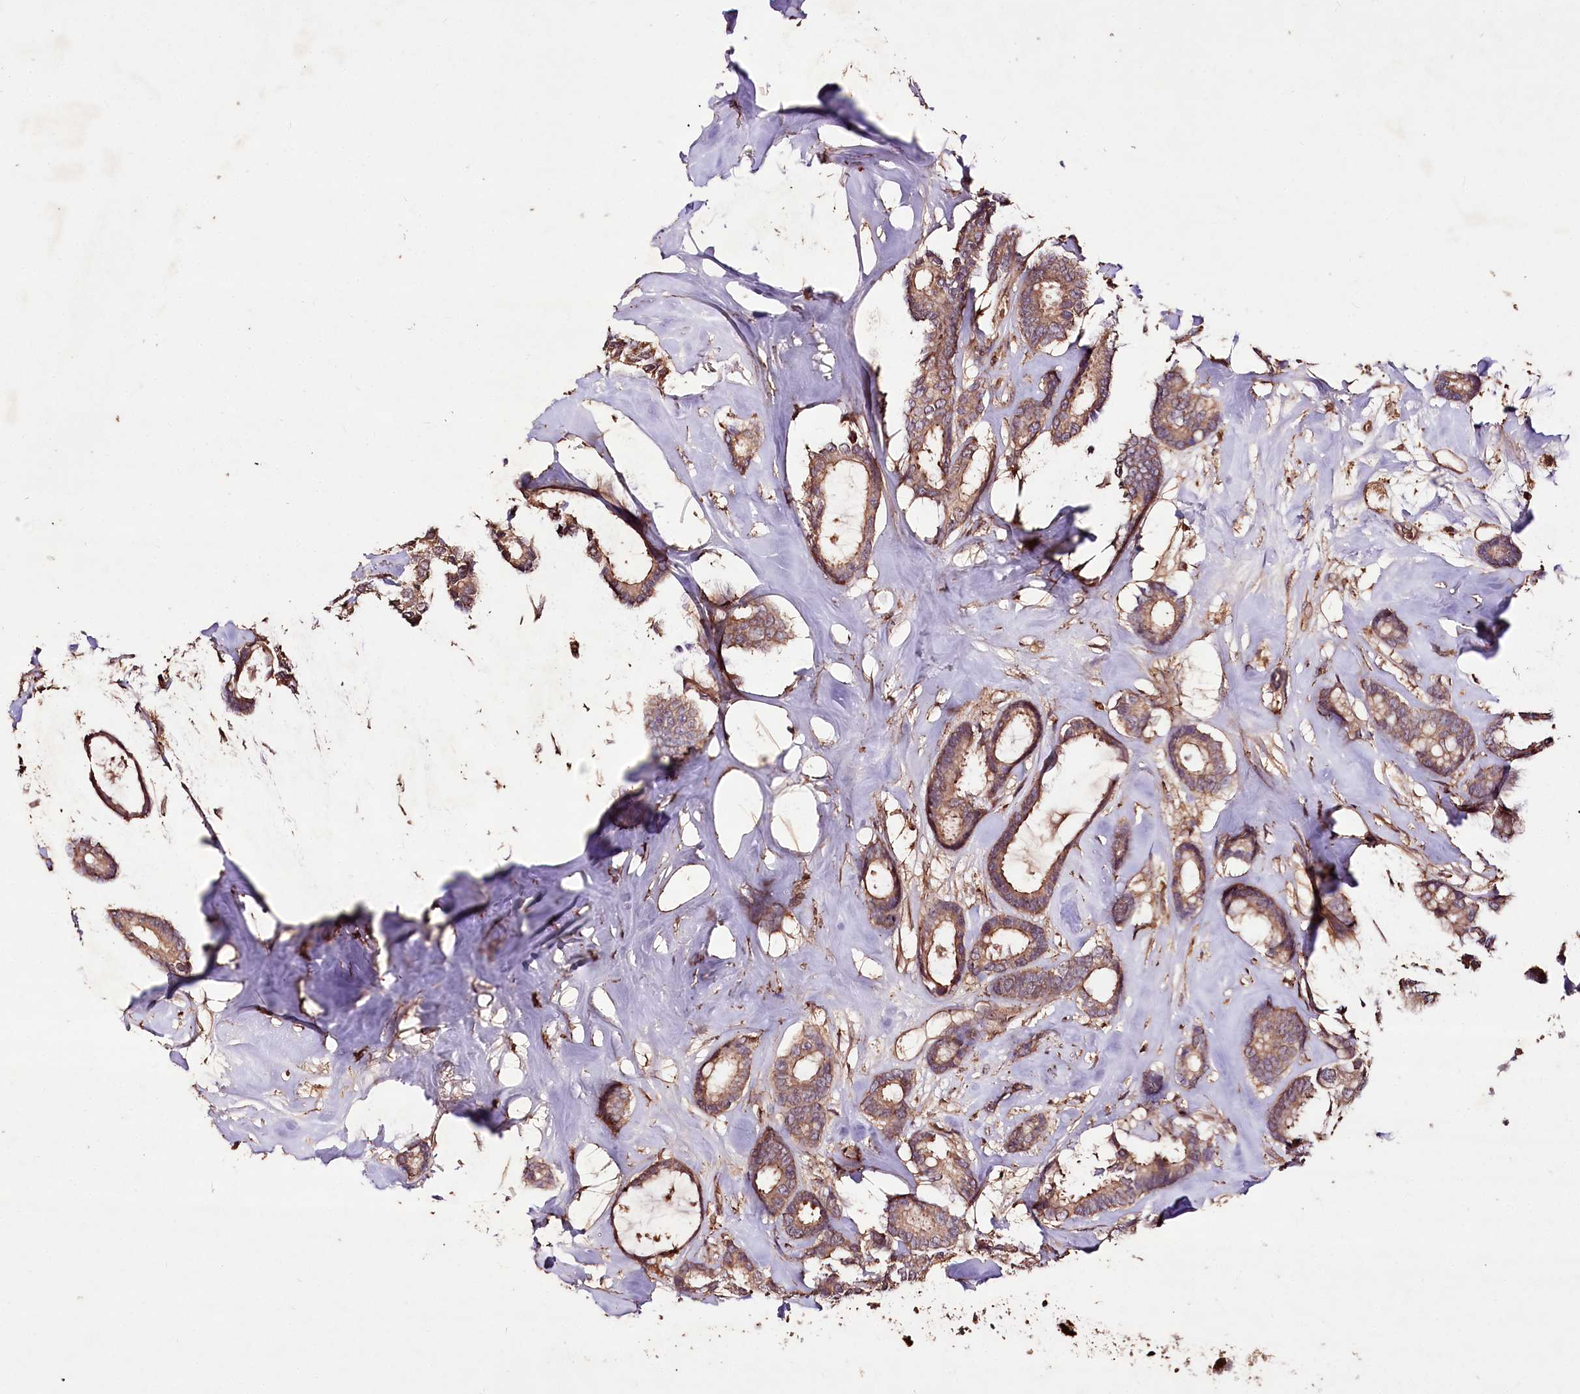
{"staining": {"intensity": "moderate", "quantity": ">75%", "location": "cytoplasmic/membranous"}, "tissue": "breast cancer", "cell_type": "Tumor cells", "image_type": "cancer", "snomed": [{"axis": "morphology", "description": "Duct carcinoma"}, {"axis": "topography", "description": "Breast"}], "caption": "High-power microscopy captured an IHC histopathology image of infiltrating ductal carcinoma (breast), revealing moderate cytoplasmic/membranous staining in approximately >75% of tumor cells.", "gene": "FAM53B", "patient": {"sex": "female", "age": 87}}